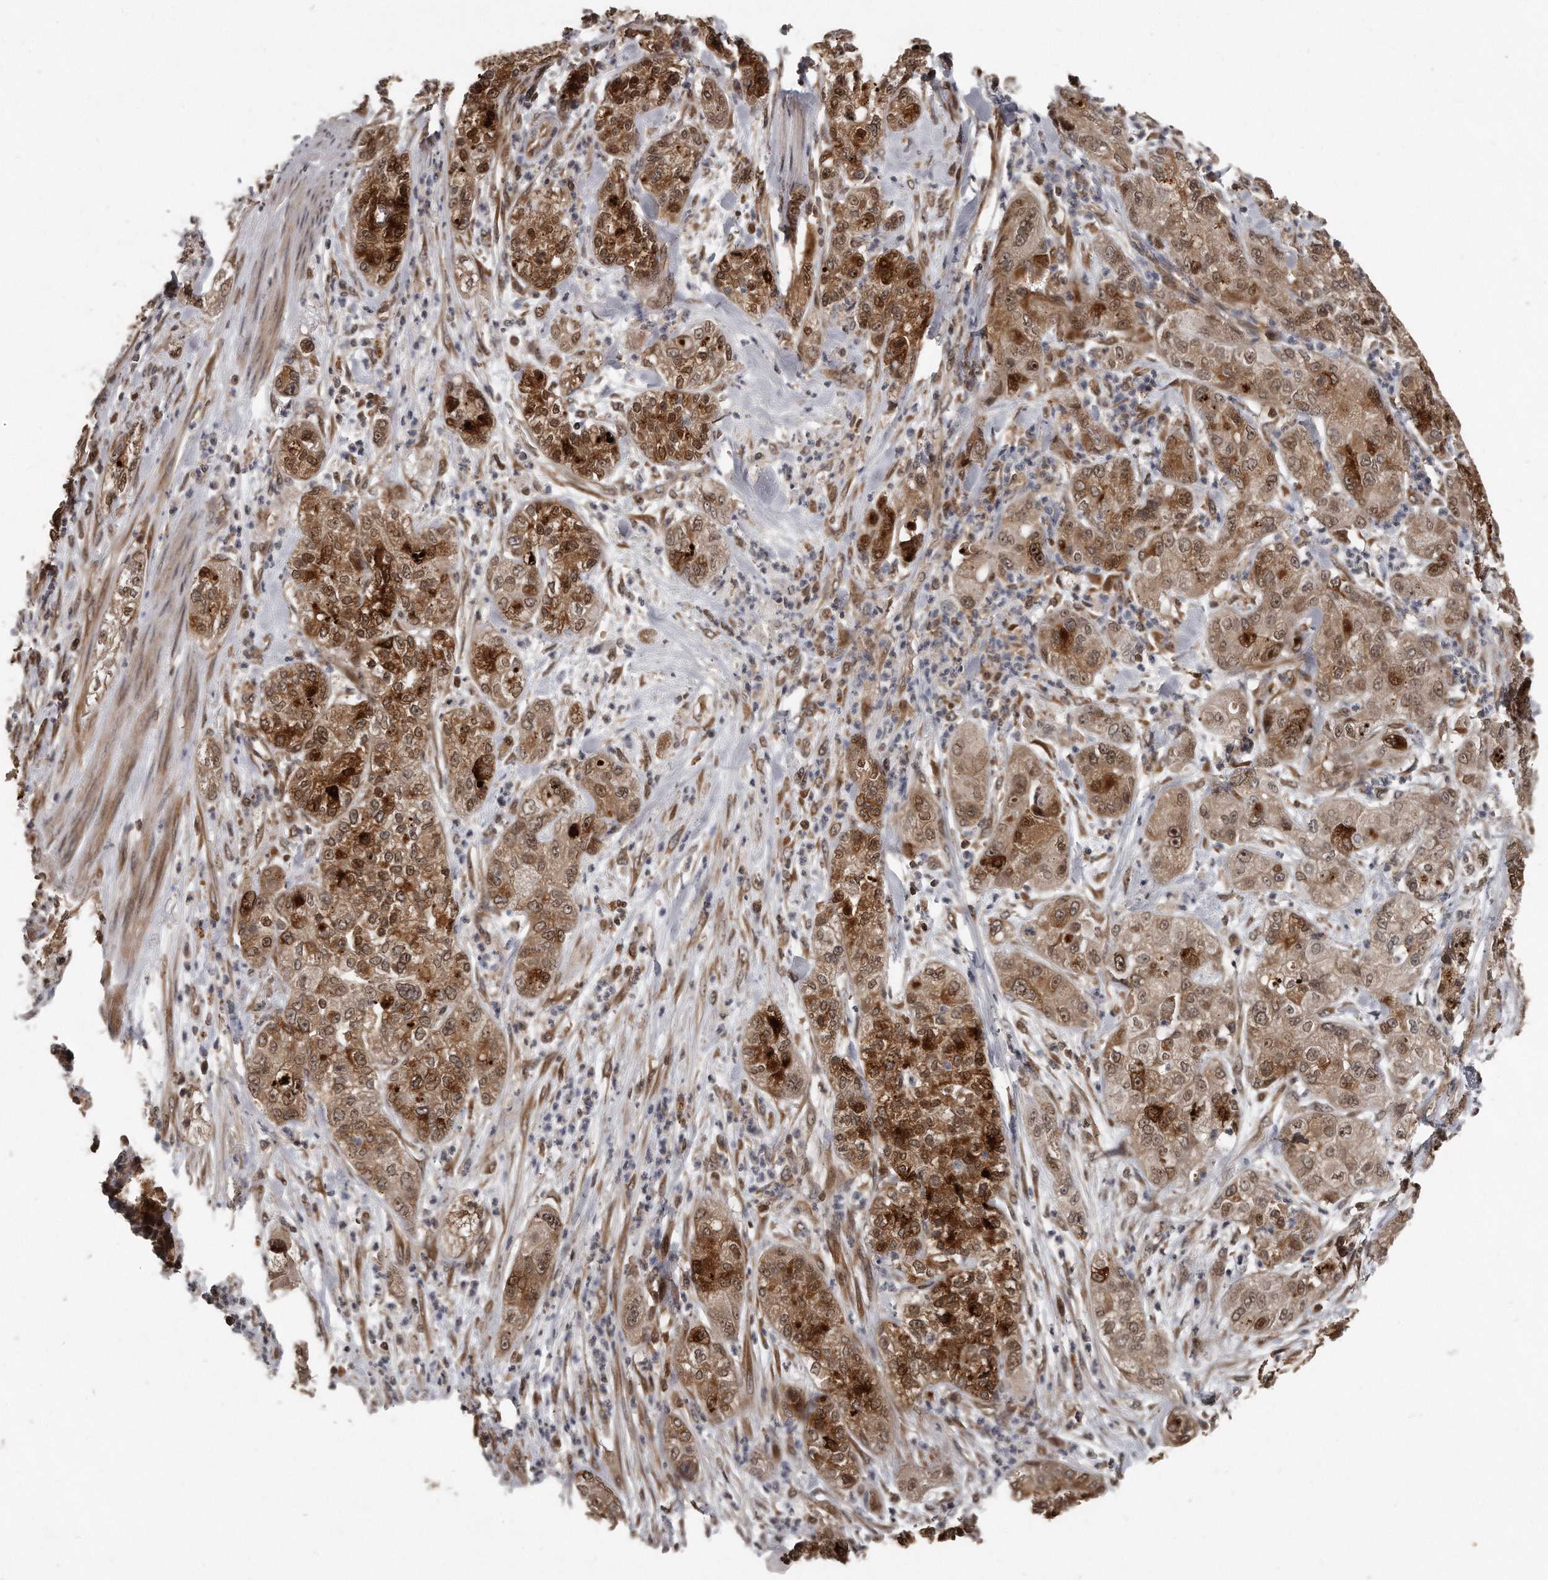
{"staining": {"intensity": "strong", "quantity": ">75%", "location": "cytoplasmic/membranous,nuclear"}, "tissue": "pancreatic cancer", "cell_type": "Tumor cells", "image_type": "cancer", "snomed": [{"axis": "morphology", "description": "Adenocarcinoma, NOS"}, {"axis": "topography", "description": "Pancreas"}], "caption": "Tumor cells show high levels of strong cytoplasmic/membranous and nuclear staining in about >75% of cells in adenocarcinoma (pancreatic).", "gene": "GCH1", "patient": {"sex": "female", "age": 78}}